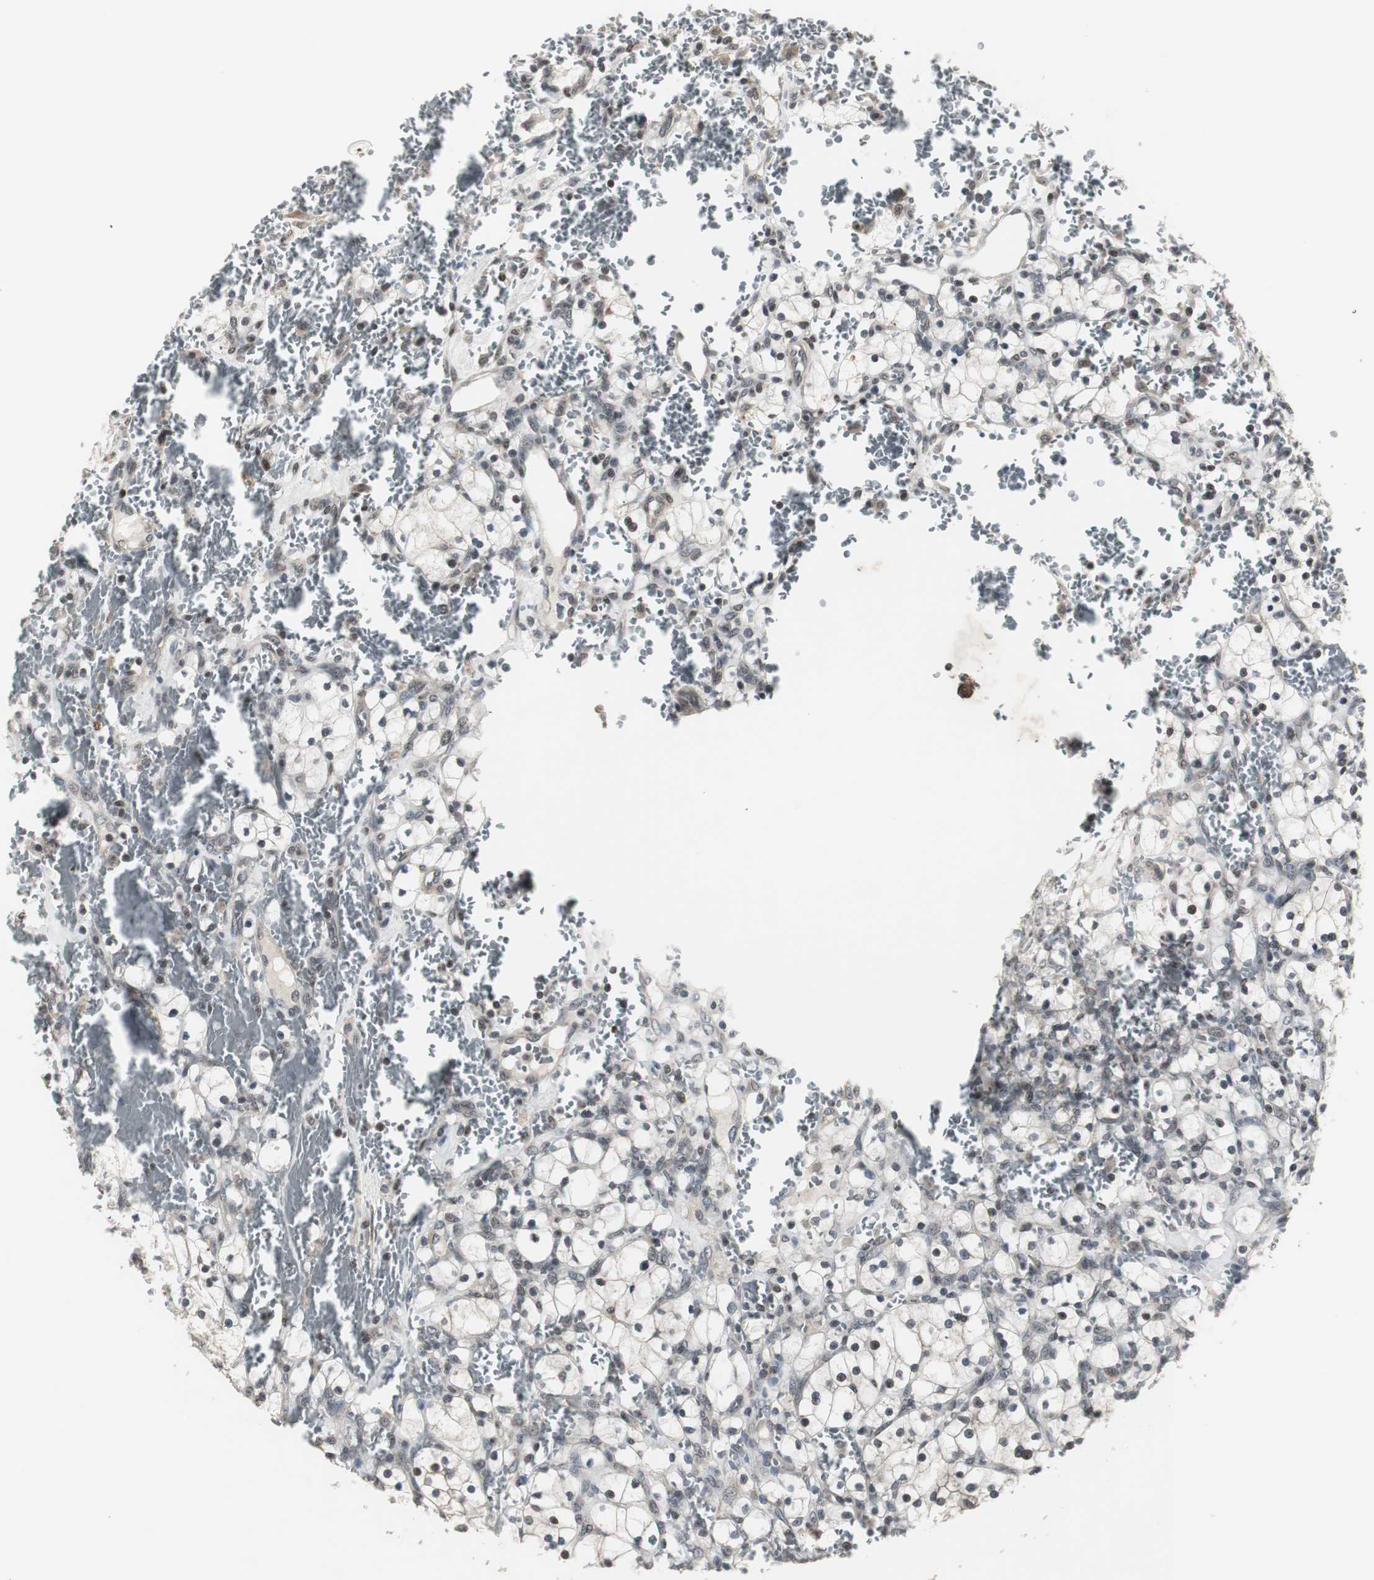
{"staining": {"intensity": "weak", "quantity": "25%-75%", "location": "cytoplasmic/membranous,nuclear"}, "tissue": "renal cancer", "cell_type": "Tumor cells", "image_type": "cancer", "snomed": [{"axis": "morphology", "description": "Adenocarcinoma, NOS"}, {"axis": "topography", "description": "Kidney"}], "caption": "Renal cancer (adenocarcinoma) stained with immunohistochemistry (IHC) exhibits weak cytoplasmic/membranous and nuclear positivity in approximately 25%-75% of tumor cells.", "gene": "MPG", "patient": {"sex": "female", "age": 83}}